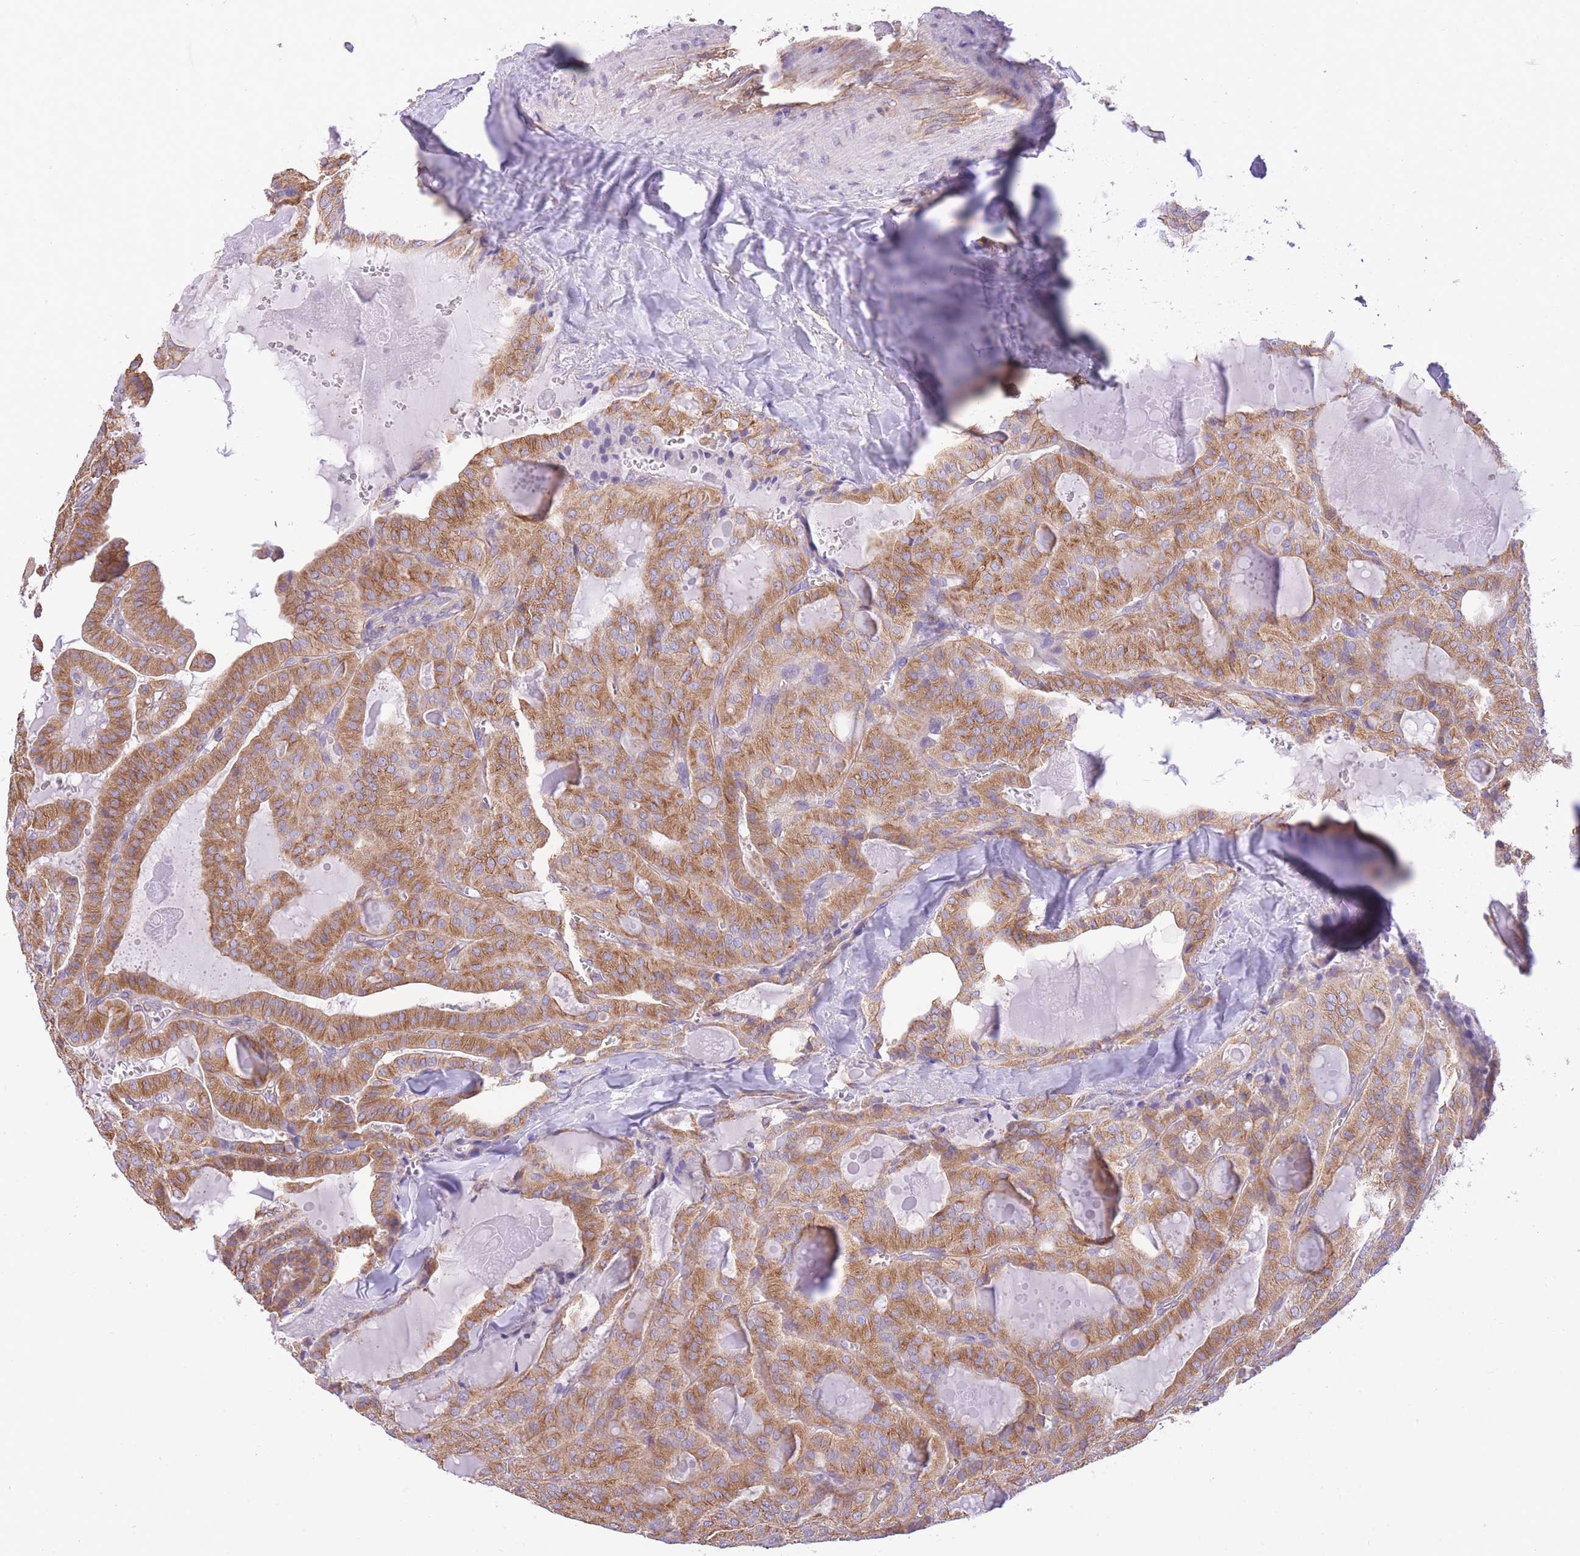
{"staining": {"intensity": "moderate", "quantity": ">75%", "location": "cytoplasmic/membranous"}, "tissue": "thyroid cancer", "cell_type": "Tumor cells", "image_type": "cancer", "snomed": [{"axis": "morphology", "description": "Papillary adenocarcinoma, NOS"}, {"axis": "topography", "description": "Thyroid gland"}], "caption": "Human papillary adenocarcinoma (thyroid) stained for a protein (brown) demonstrates moderate cytoplasmic/membranous positive positivity in about >75% of tumor cells.", "gene": "RHOU", "patient": {"sex": "male", "age": 52}}